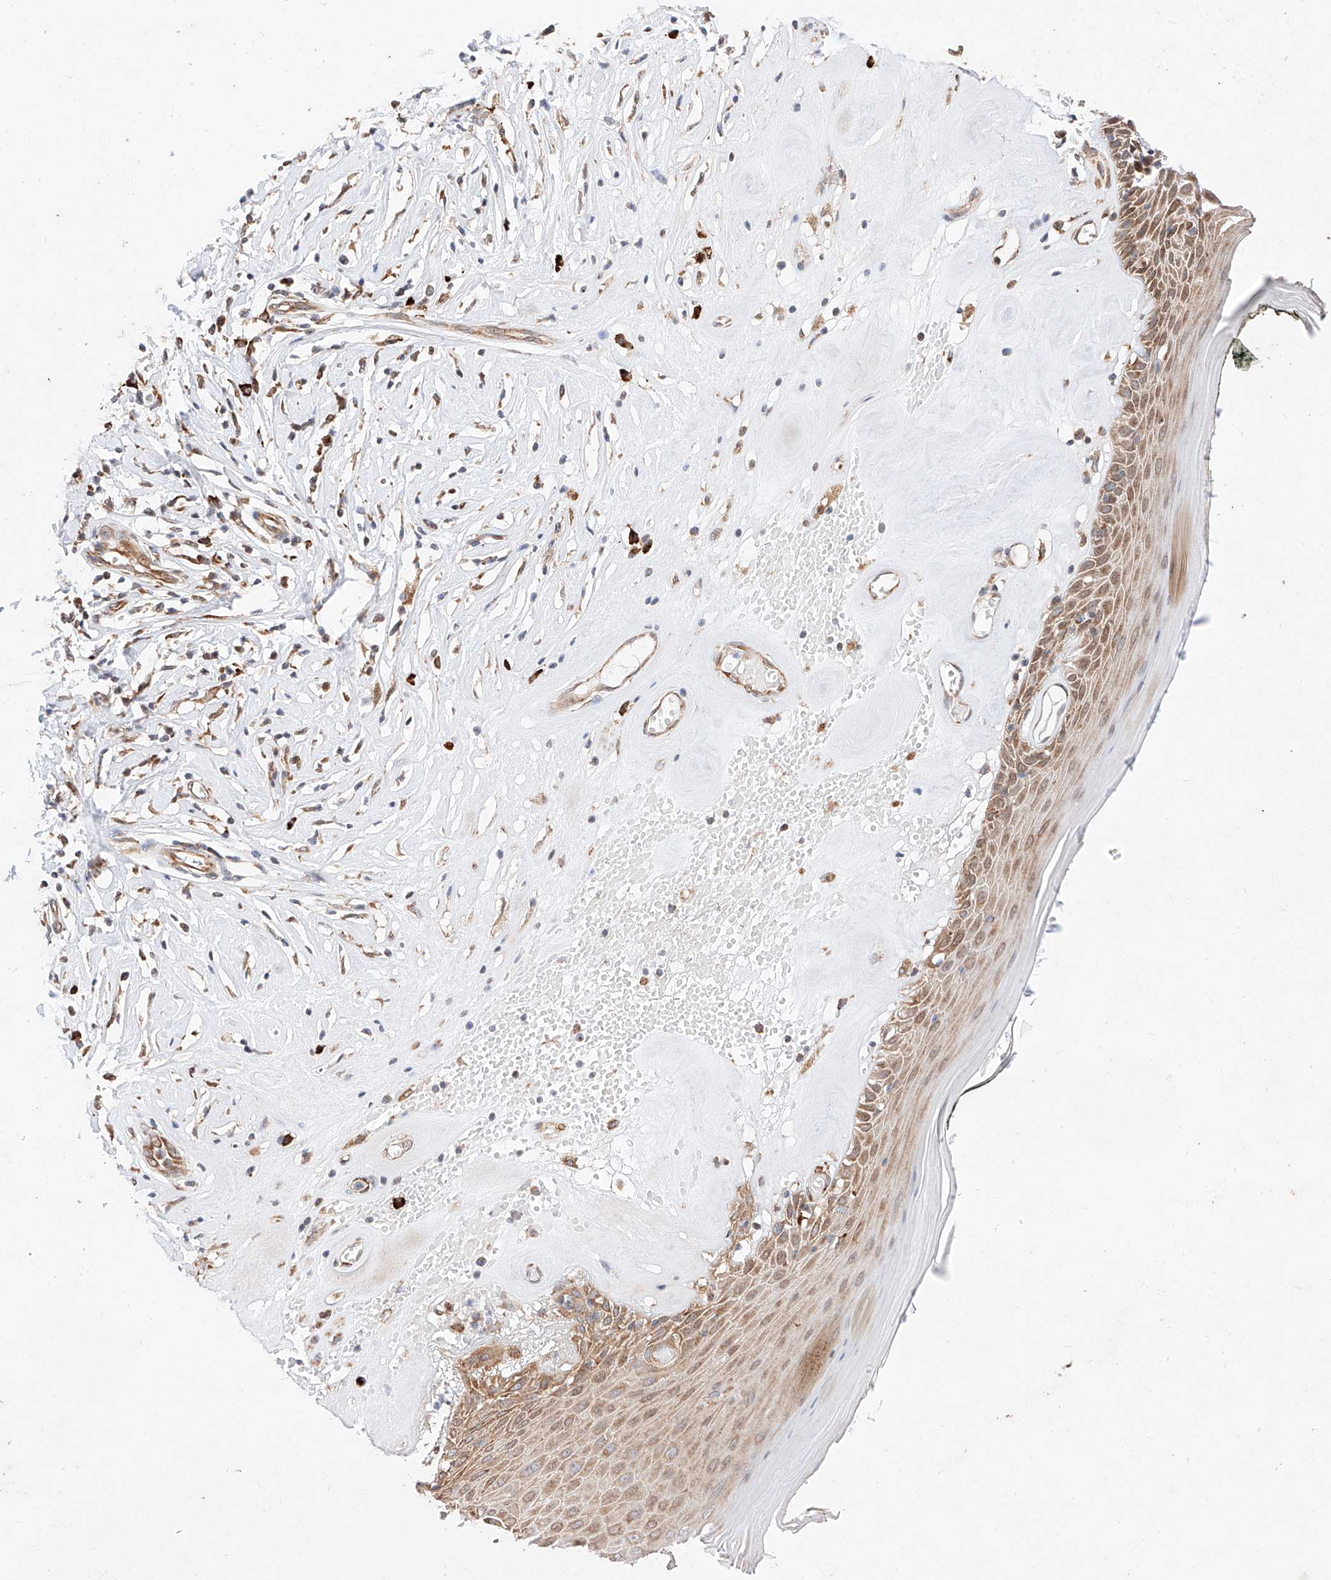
{"staining": {"intensity": "moderate", "quantity": ">75%", "location": "cytoplasmic/membranous"}, "tissue": "skin", "cell_type": "Epidermal cells", "image_type": "normal", "snomed": [{"axis": "morphology", "description": "Normal tissue, NOS"}, {"axis": "morphology", "description": "Inflammation, NOS"}, {"axis": "topography", "description": "Vulva"}], "caption": "The immunohistochemical stain shows moderate cytoplasmic/membranous positivity in epidermal cells of unremarkable skin. The staining was performed using DAB (3,3'-diaminobenzidine), with brown indicating positive protein expression. Nuclei are stained blue with hematoxylin.", "gene": "ATP9B", "patient": {"sex": "female", "age": 84}}